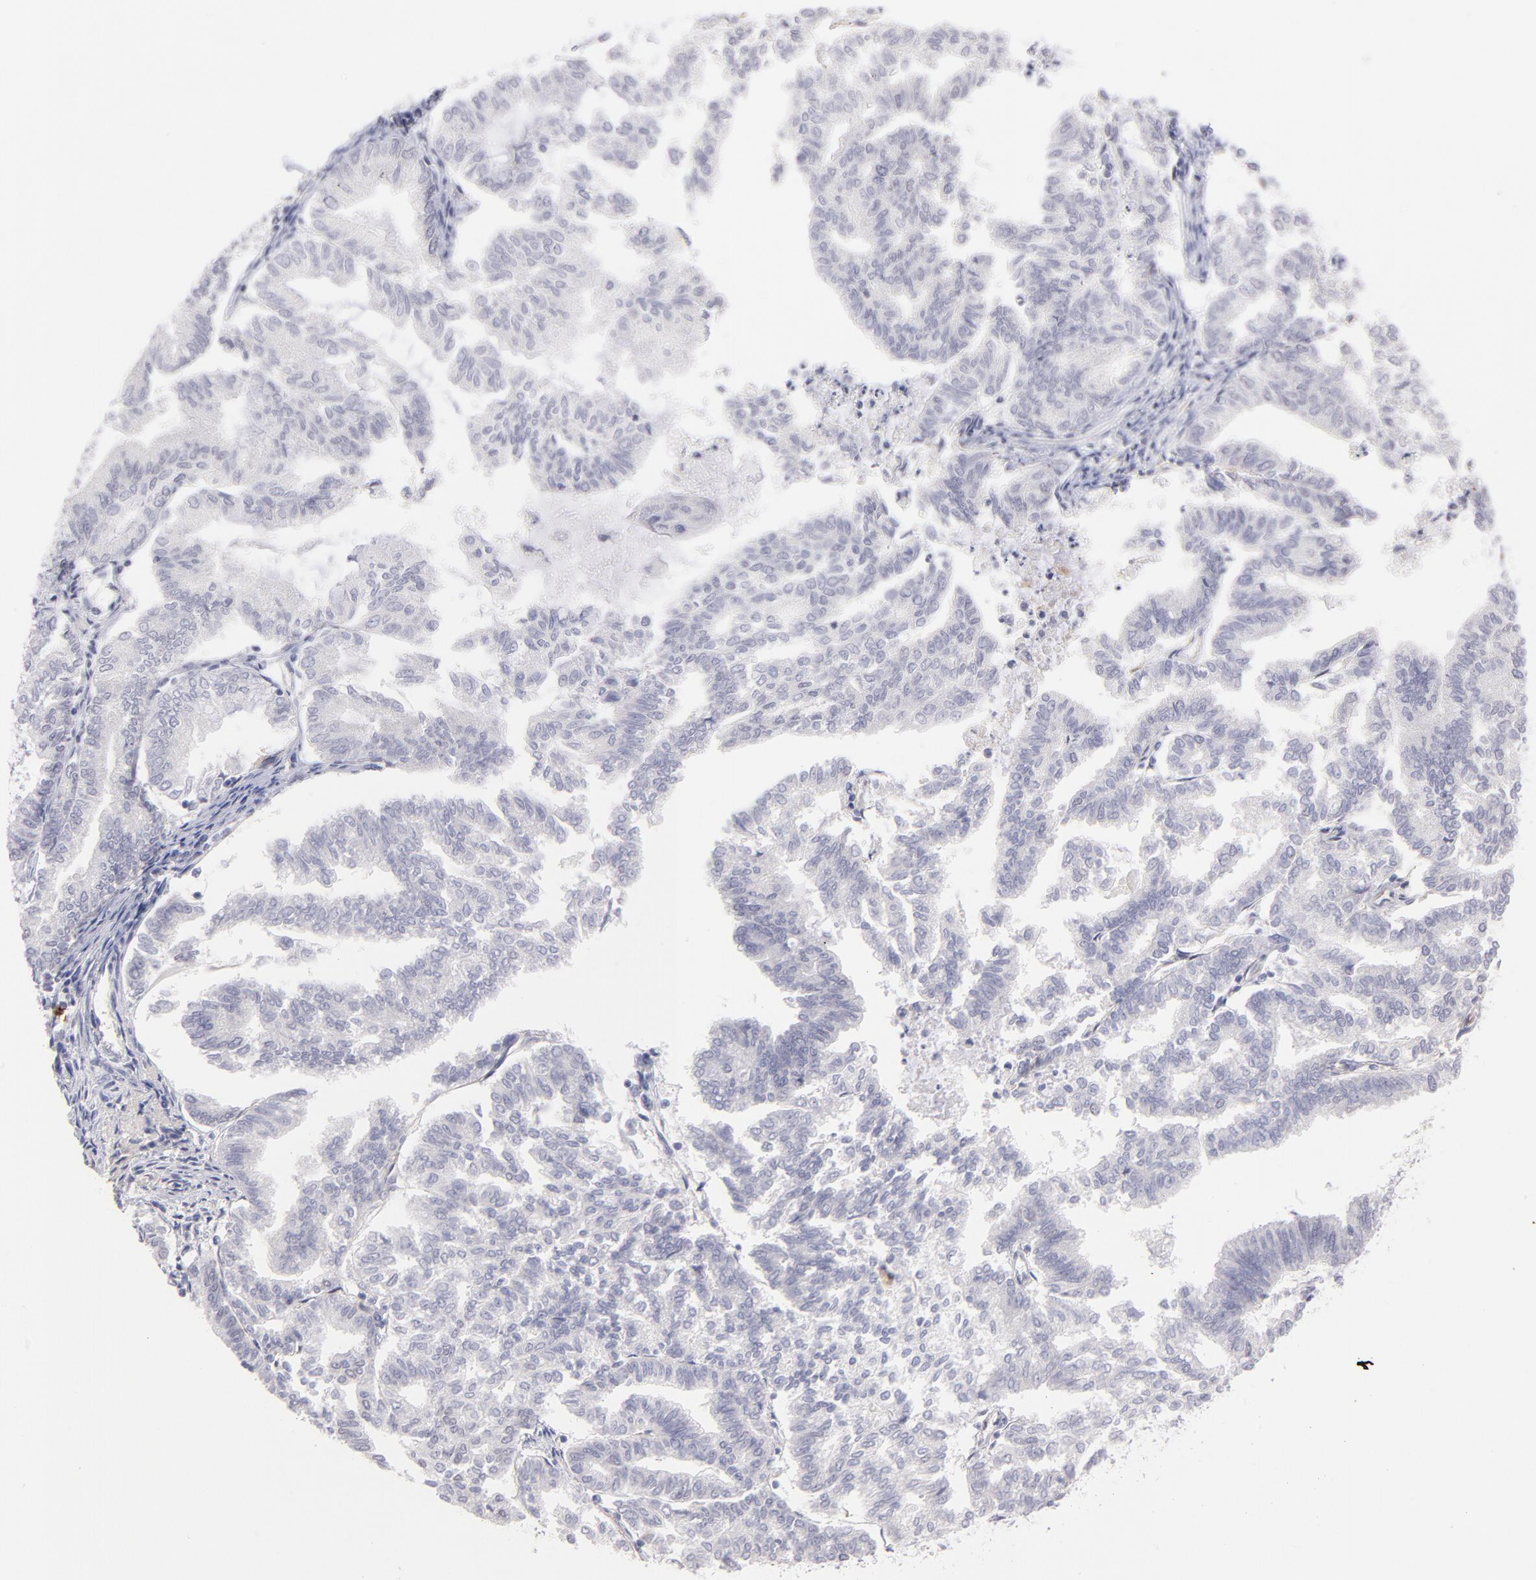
{"staining": {"intensity": "negative", "quantity": "none", "location": "none"}, "tissue": "endometrial cancer", "cell_type": "Tumor cells", "image_type": "cancer", "snomed": [{"axis": "morphology", "description": "Adenocarcinoma, NOS"}, {"axis": "topography", "description": "Endometrium"}], "caption": "A micrograph of endometrial cancer stained for a protein exhibits no brown staining in tumor cells.", "gene": "LTB4R", "patient": {"sex": "female", "age": 79}}